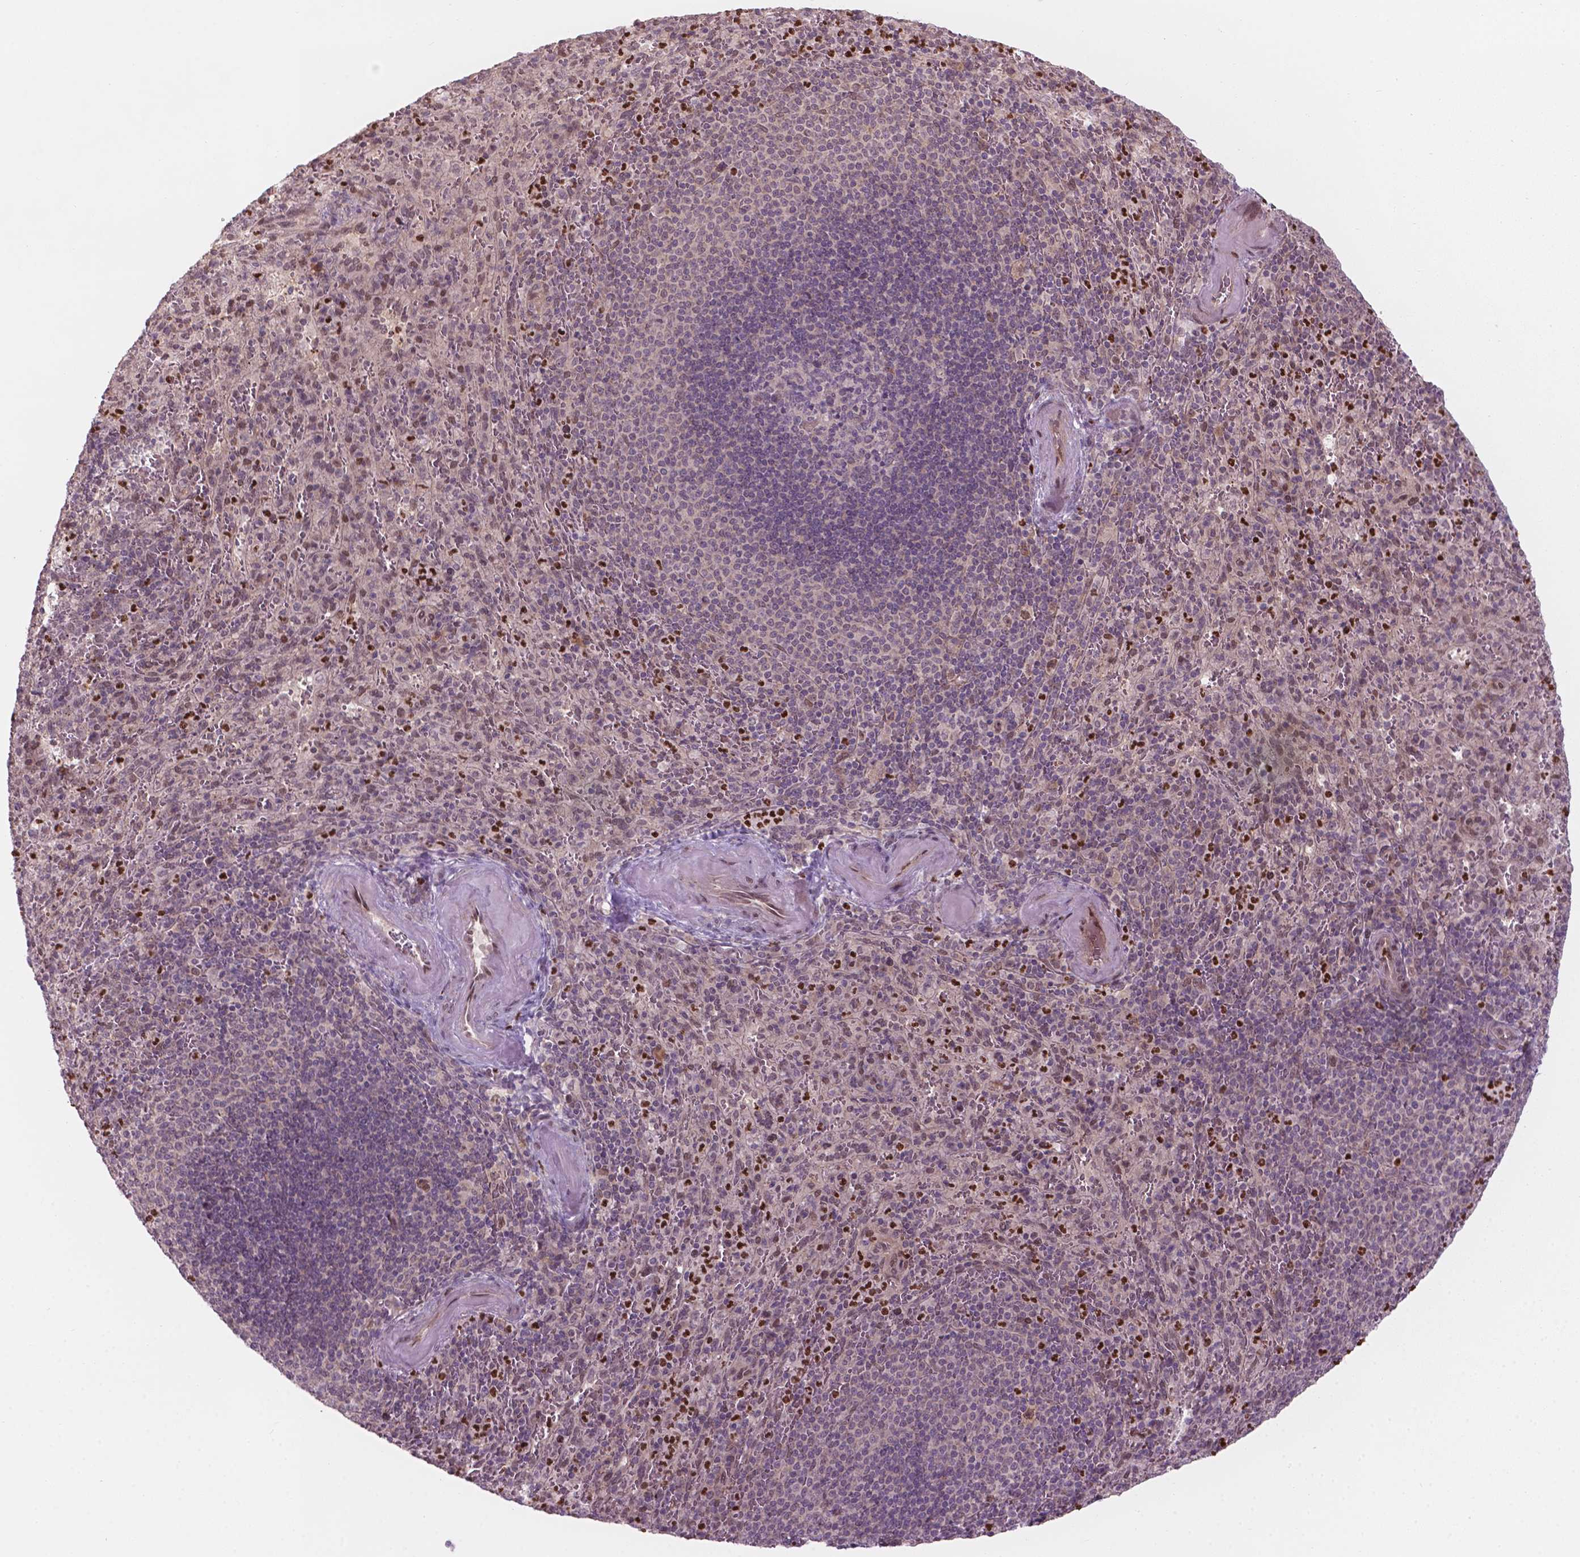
{"staining": {"intensity": "strong", "quantity": "<25%", "location": "nuclear"}, "tissue": "spleen", "cell_type": "Cells in red pulp", "image_type": "normal", "snomed": [{"axis": "morphology", "description": "Normal tissue, NOS"}, {"axis": "topography", "description": "Spleen"}], "caption": "Brown immunohistochemical staining in benign human spleen demonstrates strong nuclear expression in about <25% of cells in red pulp. (IHC, brightfield microscopy, high magnification).", "gene": "NFAT5", "patient": {"sex": "male", "age": 57}}